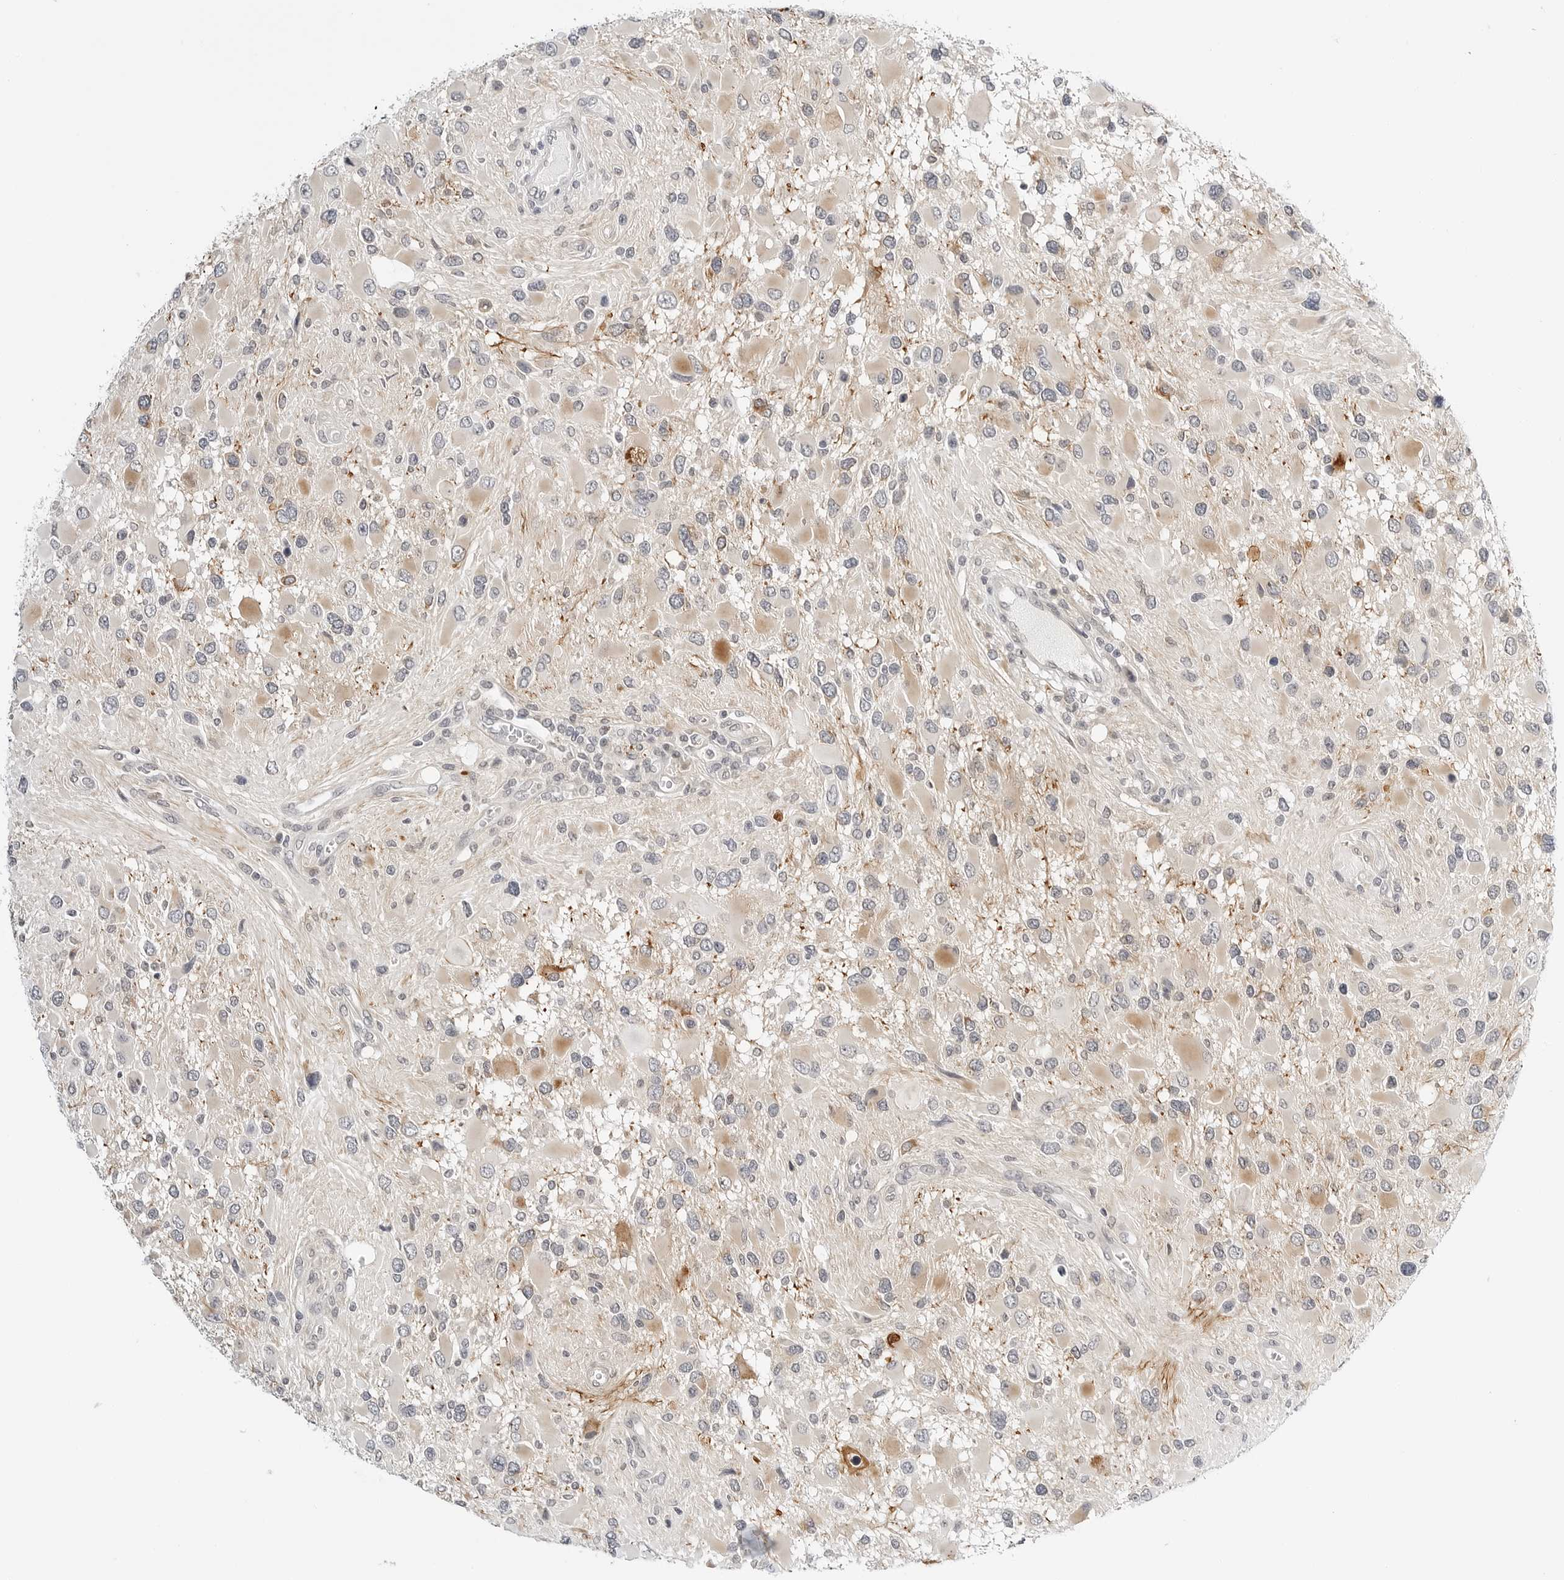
{"staining": {"intensity": "weak", "quantity": "25%-75%", "location": "cytoplasmic/membranous"}, "tissue": "glioma", "cell_type": "Tumor cells", "image_type": "cancer", "snomed": [{"axis": "morphology", "description": "Glioma, malignant, High grade"}, {"axis": "topography", "description": "Brain"}], "caption": "IHC image of neoplastic tissue: human glioma stained using immunohistochemistry displays low levels of weak protein expression localized specifically in the cytoplasmic/membranous of tumor cells, appearing as a cytoplasmic/membranous brown color.", "gene": "MAP2K5", "patient": {"sex": "male", "age": 53}}